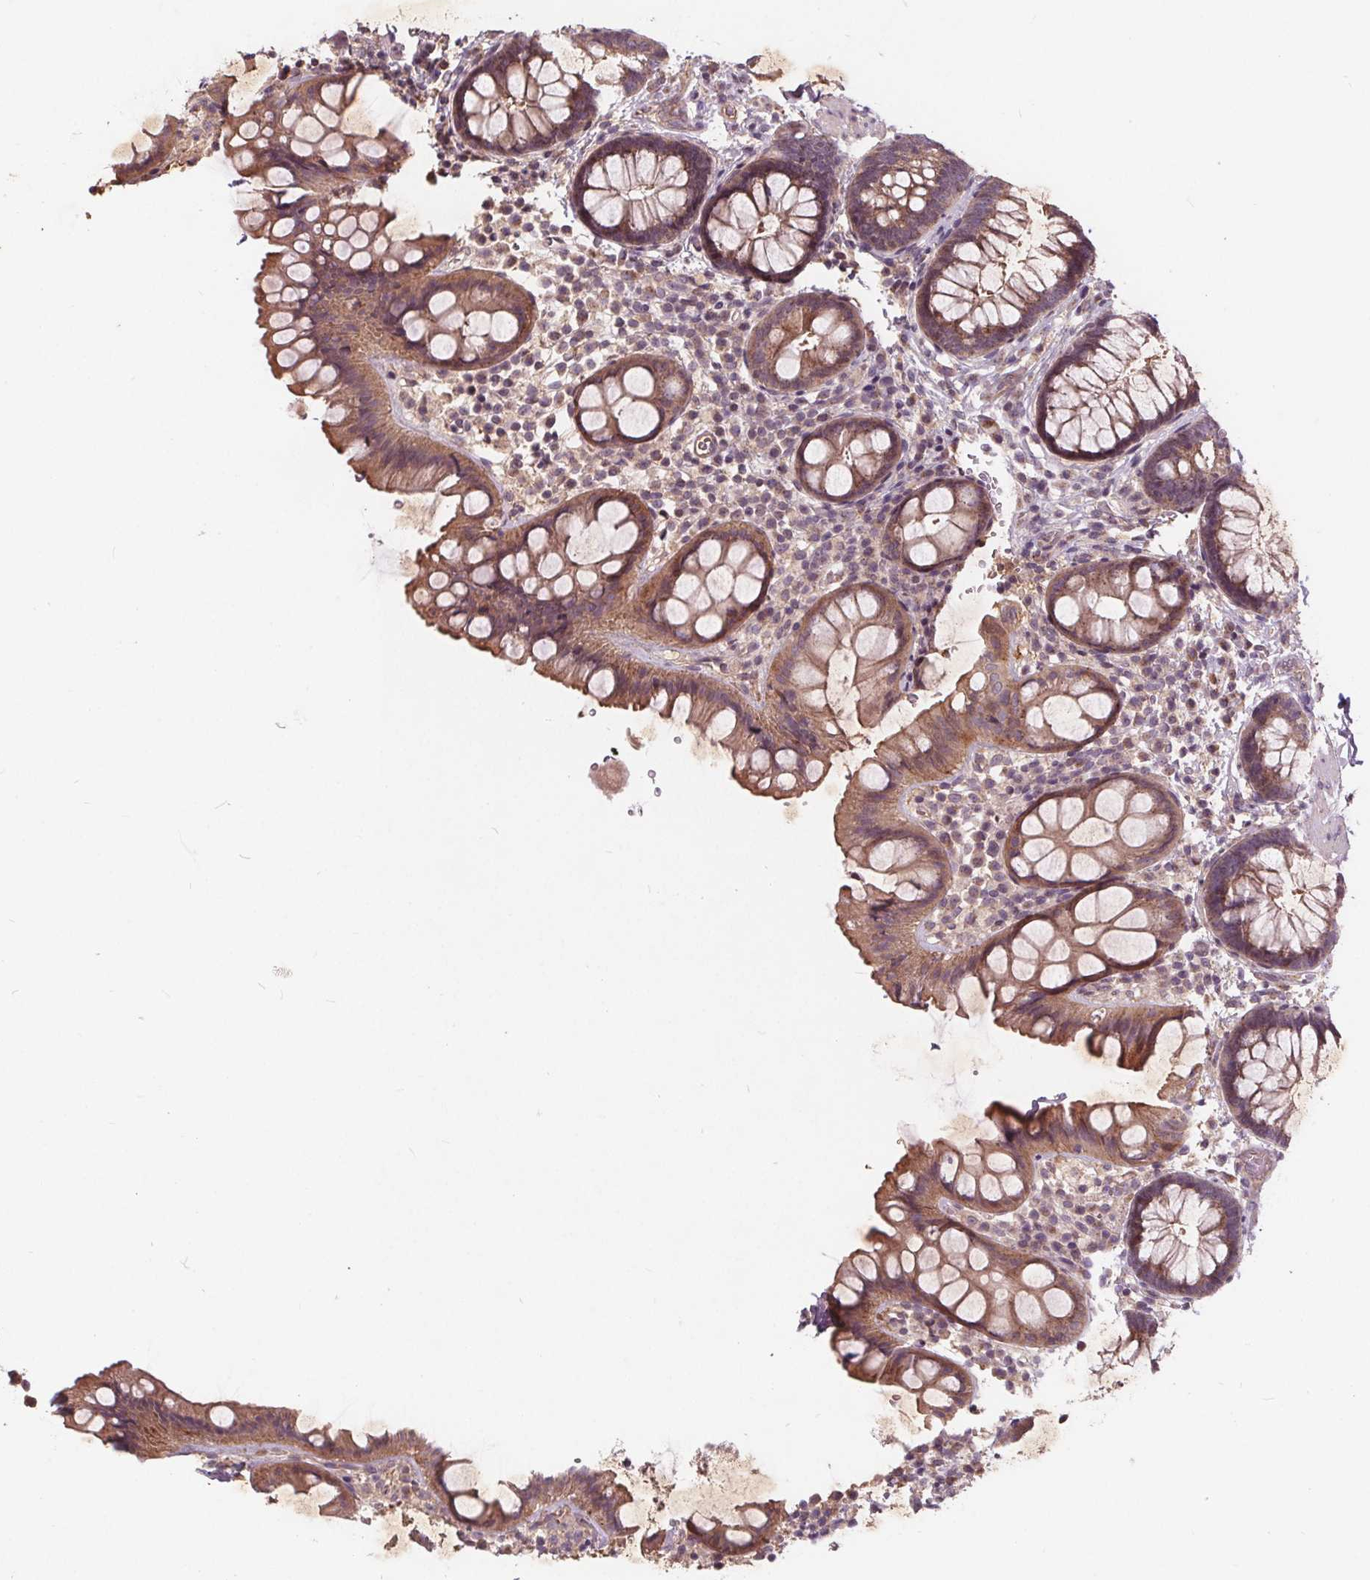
{"staining": {"intensity": "moderate", "quantity": ">75%", "location": "cytoplasmic/membranous"}, "tissue": "rectum", "cell_type": "Glandular cells", "image_type": "normal", "snomed": [{"axis": "morphology", "description": "Normal tissue, NOS"}, {"axis": "topography", "description": "Rectum"}, {"axis": "topography", "description": "Peripheral nerve tissue"}], "caption": "Brown immunohistochemical staining in normal rectum reveals moderate cytoplasmic/membranous positivity in about >75% of glandular cells. (DAB IHC with brightfield microscopy, high magnification).", "gene": "CSNK1G2", "patient": {"sex": "female", "age": 69}}